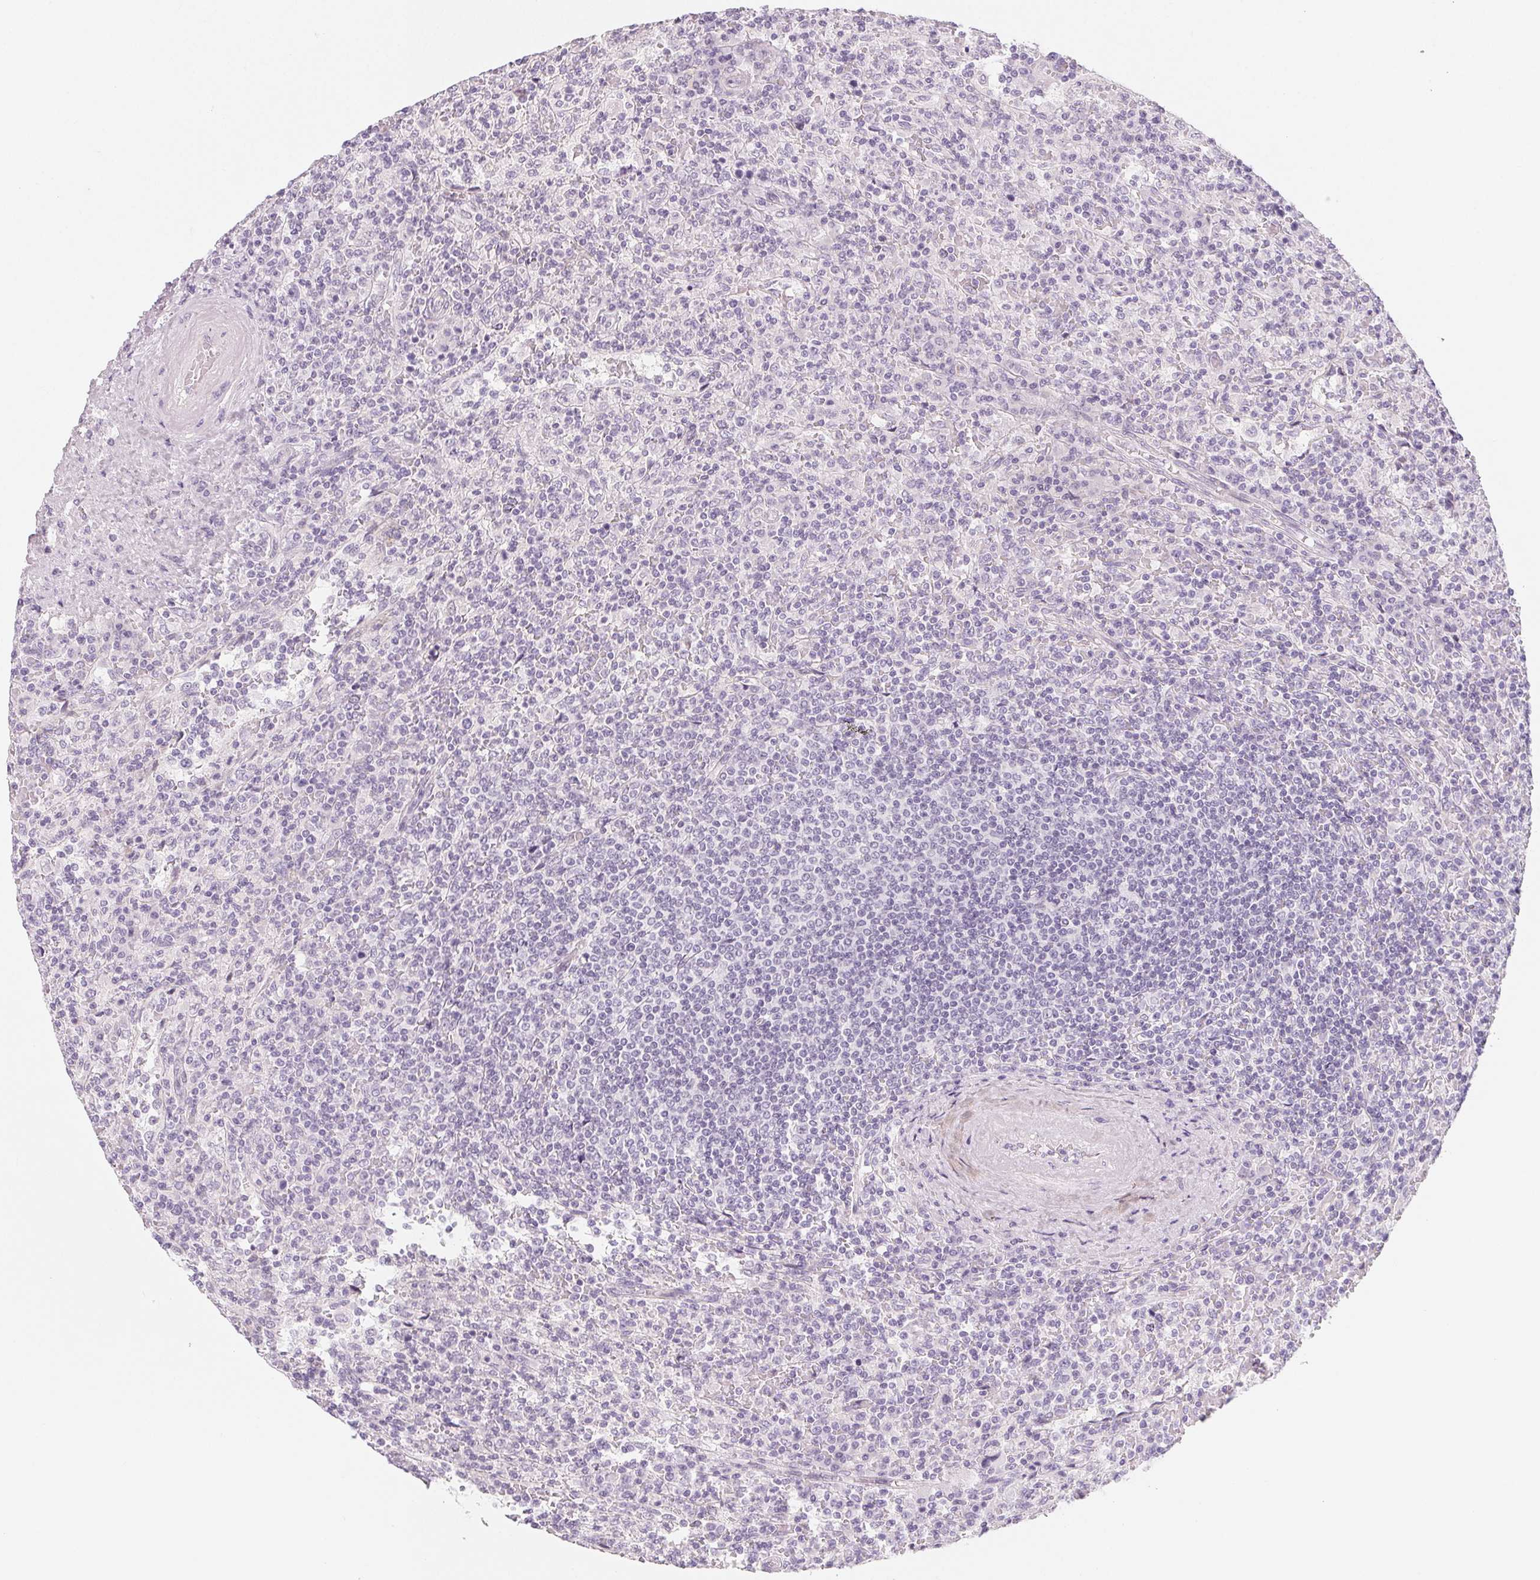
{"staining": {"intensity": "negative", "quantity": "none", "location": "none"}, "tissue": "lymphoma", "cell_type": "Tumor cells", "image_type": "cancer", "snomed": [{"axis": "morphology", "description": "Malignant lymphoma, non-Hodgkin's type, Low grade"}, {"axis": "topography", "description": "Spleen"}], "caption": "IHC histopathology image of neoplastic tissue: lymphoma stained with DAB (3,3'-diaminobenzidine) reveals no significant protein positivity in tumor cells.", "gene": "SH3GL2", "patient": {"sex": "male", "age": 62}}